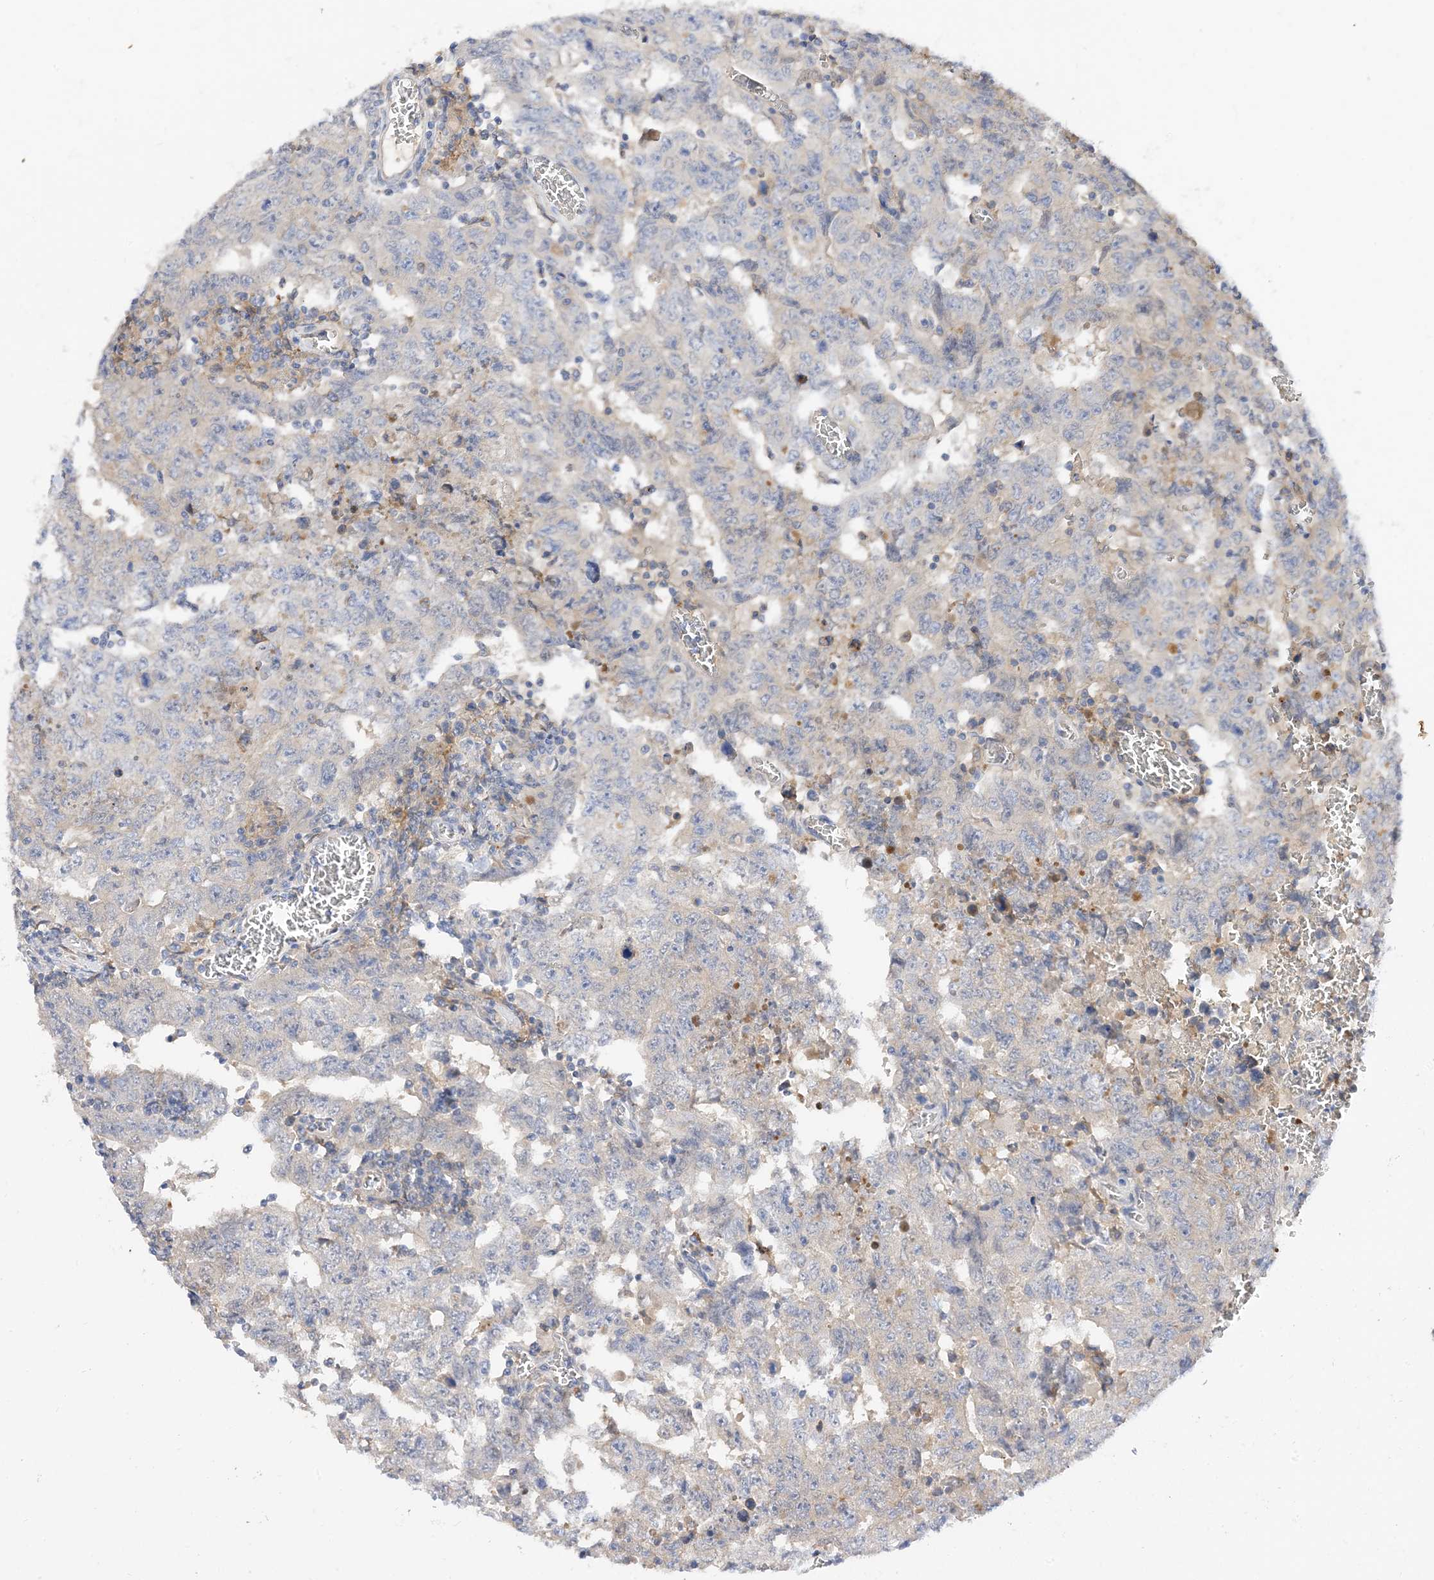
{"staining": {"intensity": "negative", "quantity": "none", "location": "none"}, "tissue": "testis cancer", "cell_type": "Tumor cells", "image_type": "cancer", "snomed": [{"axis": "morphology", "description": "Carcinoma, Embryonal, NOS"}, {"axis": "topography", "description": "Testis"}], "caption": "Immunohistochemical staining of human embryonal carcinoma (testis) reveals no significant staining in tumor cells. (Stains: DAB IHC with hematoxylin counter stain, Microscopy: brightfield microscopy at high magnification).", "gene": "ARV1", "patient": {"sex": "male", "age": 26}}